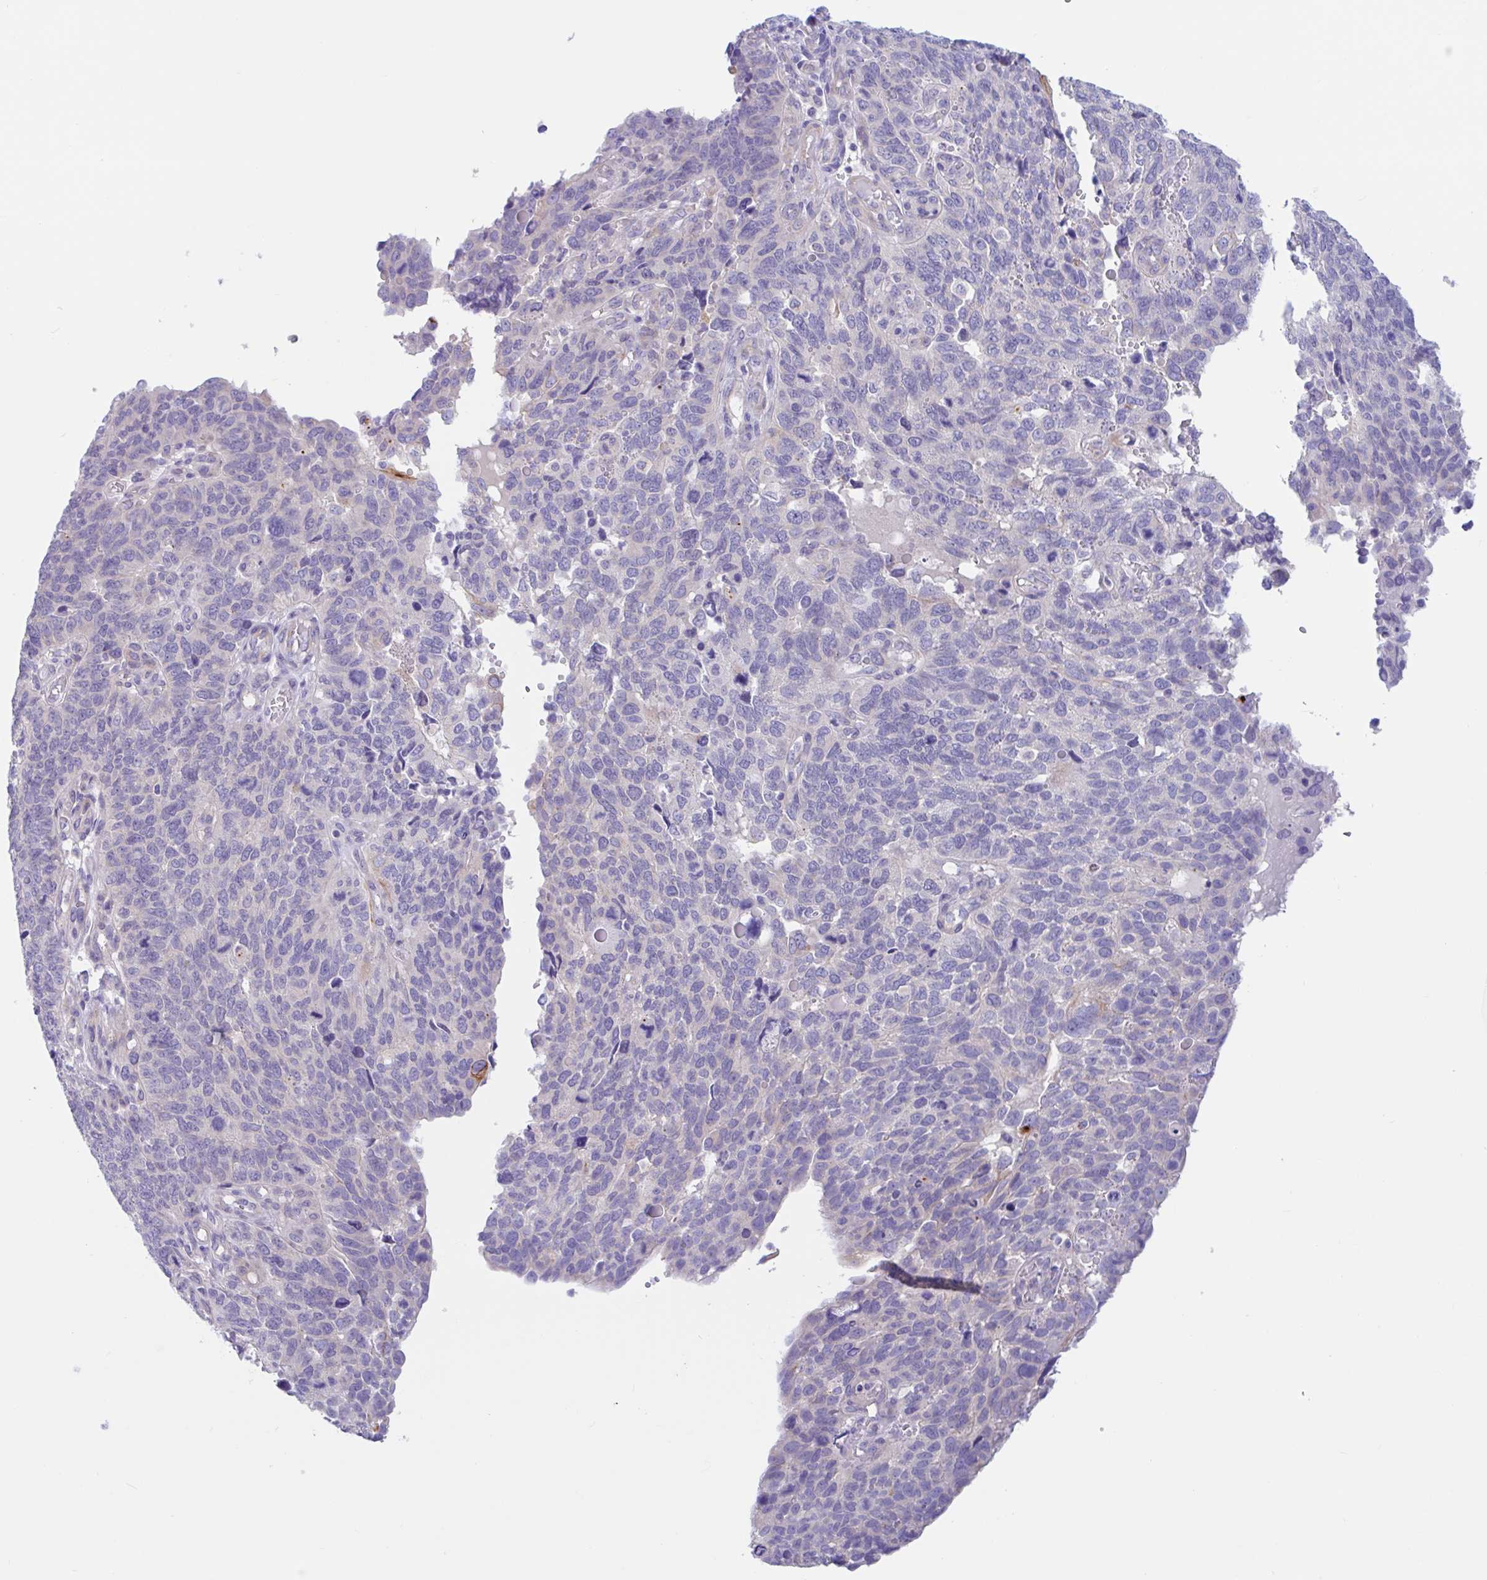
{"staining": {"intensity": "negative", "quantity": "none", "location": "none"}, "tissue": "endometrial cancer", "cell_type": "Tumor cells", "image_type": "cancer", "snomed": [{"axis": "morphology", "description": "Adenocarcinoma, NOS"}, {"axis": "topography", "description": "Endometrium"}], "caption": "Tumor cells are negative for brown protein staining in endometrial cancer (adenocarcinoma). Nuclei are stained in blue.", "gene": "OR6N2", "patient": {"sex": "female", "age": 66}}